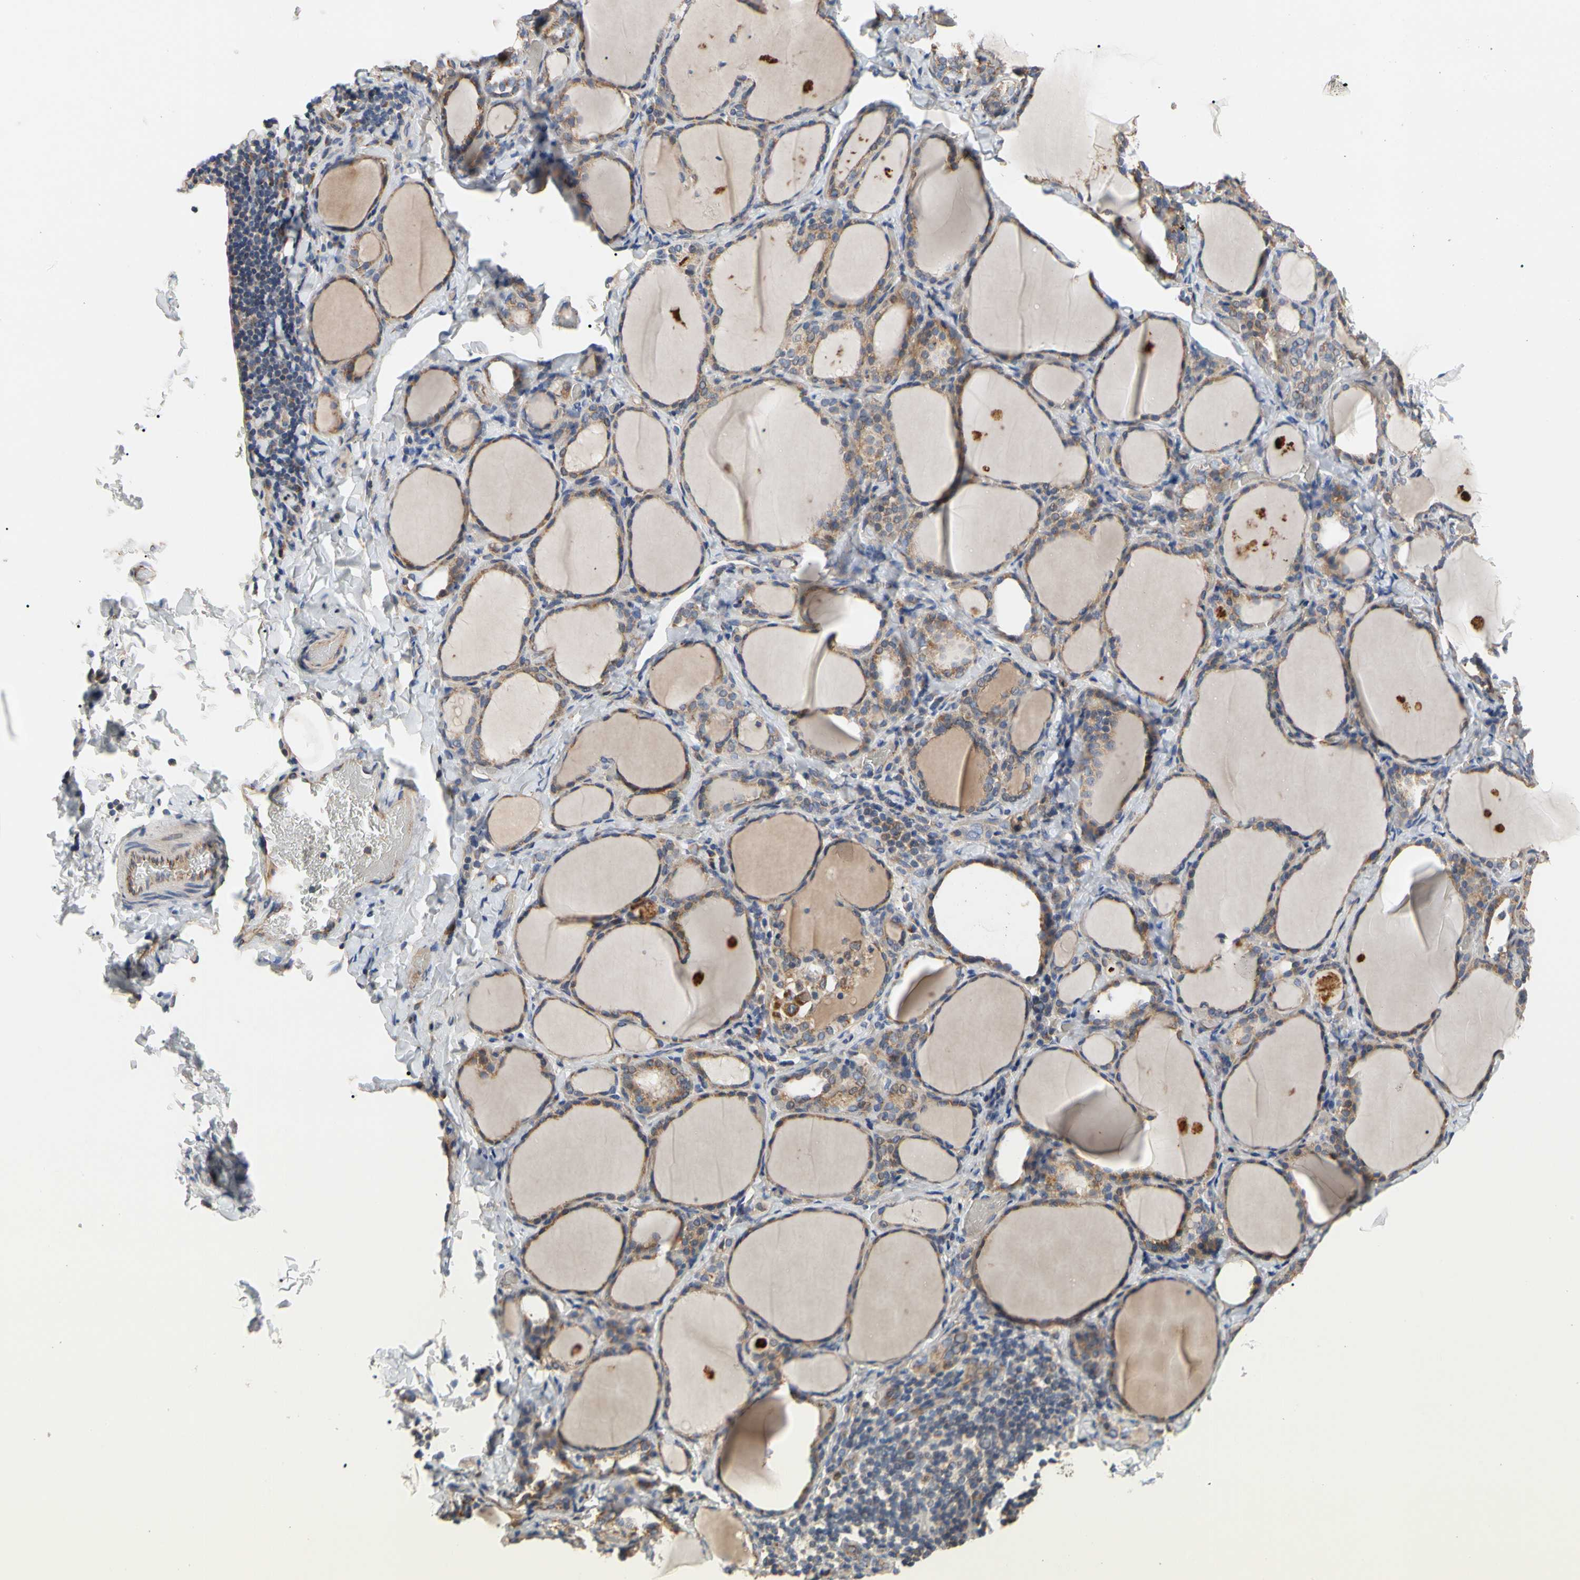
{"staining": {"intensity": "moderate", "quantity": ">75%", "location": "cytoplasmic/membranous"}, "tissue": "thyroid gland", "cell_type": "Glandular cells", "image_type": "normal", "snomed": [{"axis": "morphology", "description": "Normal tissue, NOS"}, {"axis": "morphology", "description": "Papillary adenocarcinoma, NOS"}, {"axis": "topography", "description": "Thyroid gland"}], "caption": "Normal thyroid gland demonstrates moderate cytoplasmic/membranous positivity in approximately >75% of glandular cells.", "gene": "GPD2", "patient": {"sex": "female", "age": 30}}